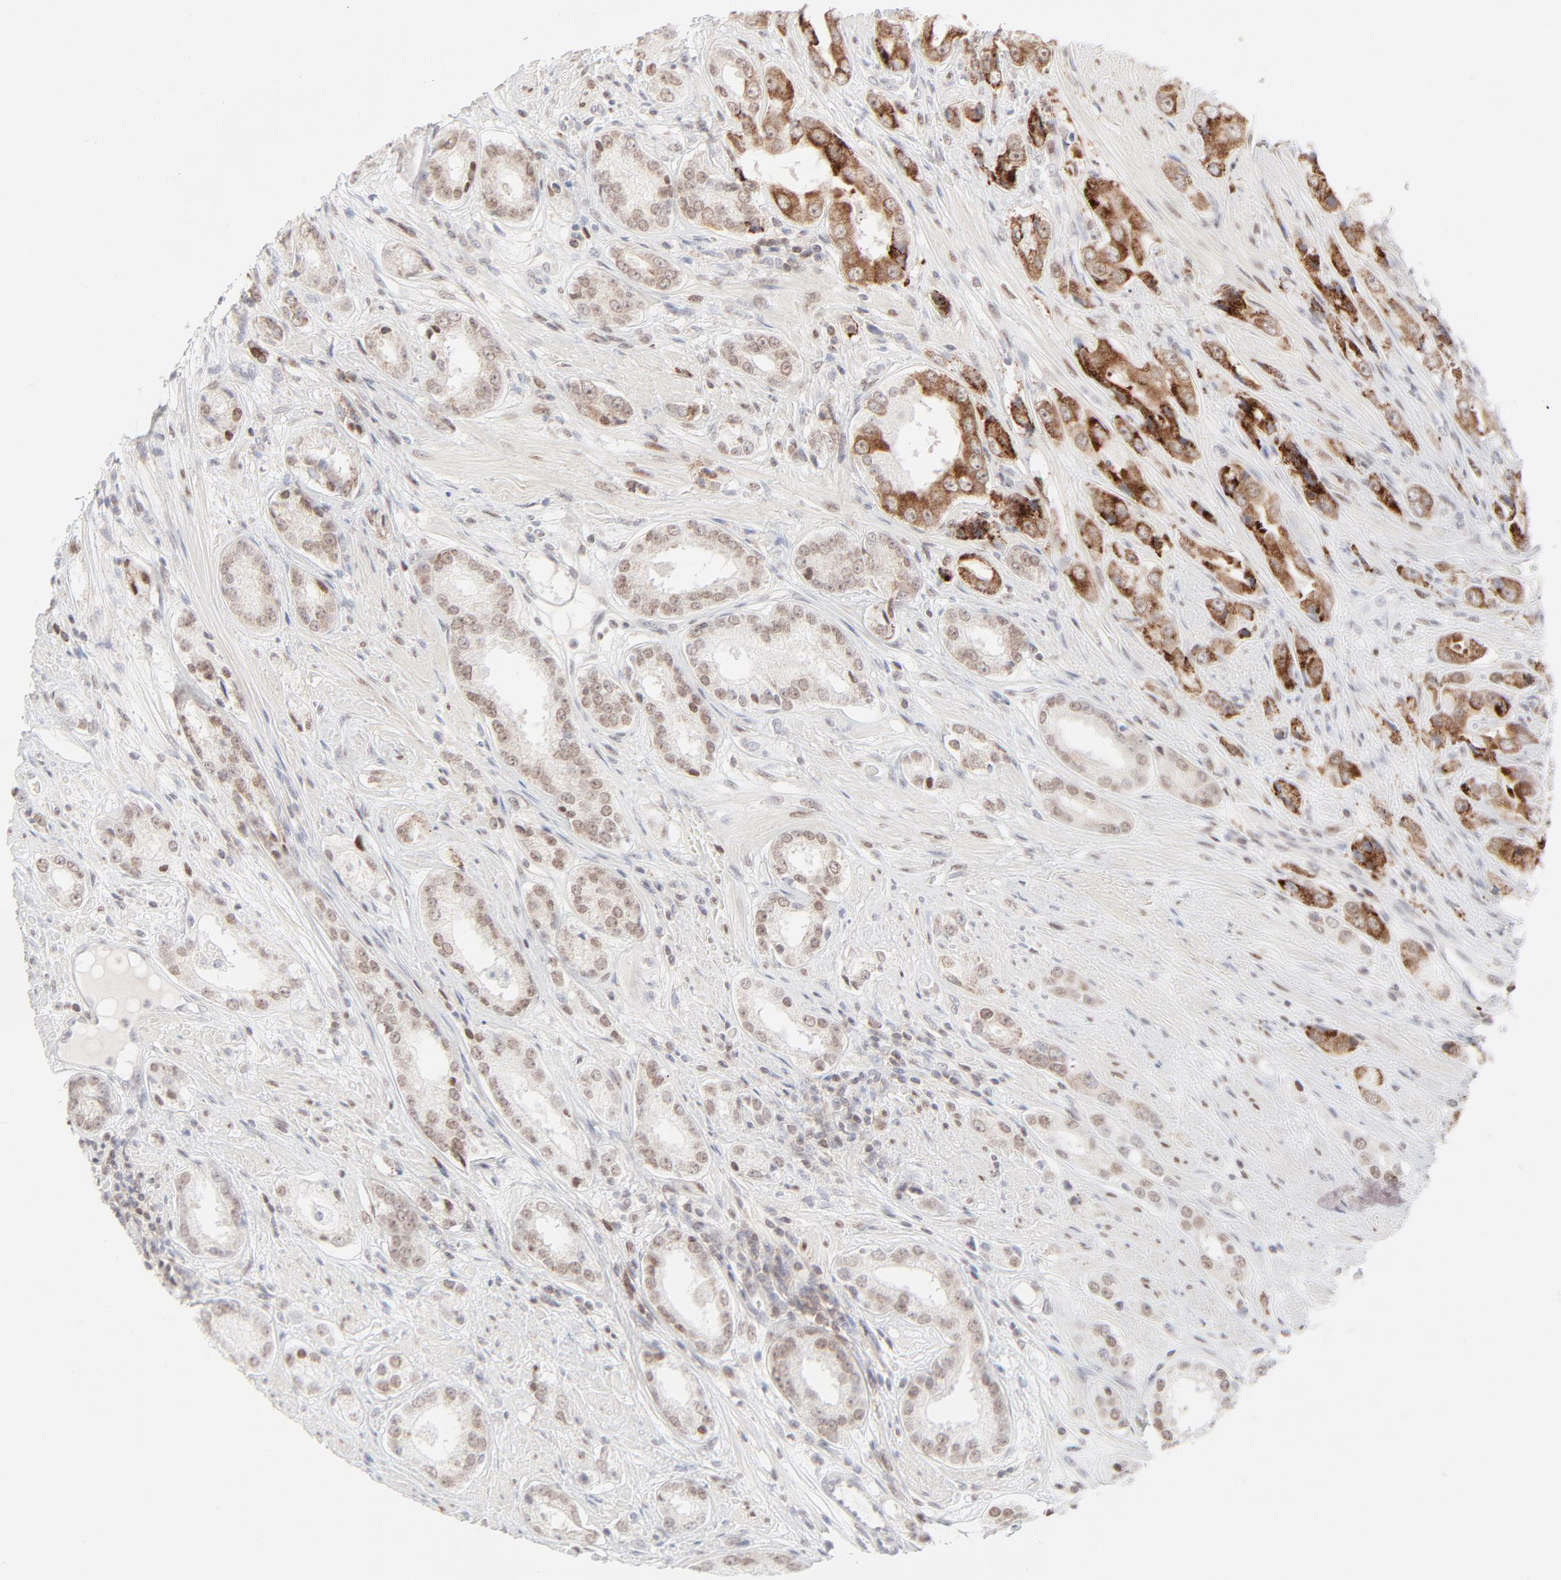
{"staining": {"intensity": "moderate", "quantity": "25%-75%", "location": "cytoplasmic/membranous,nuclear"}, "tissue": "prostate cancer", "cell_type": "Tumor cells", "image_type": "cancer", "snomed": [{"axis": "morphology", "description": "Adenocarcinoma, Medium grade"}, {"axis": "topography", "description": "Prostate"}], "caption": "Human medium-grade adenocarcinoma (prostate) stained for a protein (brown) exhibits moderate cytoplasmic/membranous and nuclear positive positivity in approximately 25%-75% of tumor cells.", "gene": "PRKCB", "patient": {"sex": "male", "age": 53}}